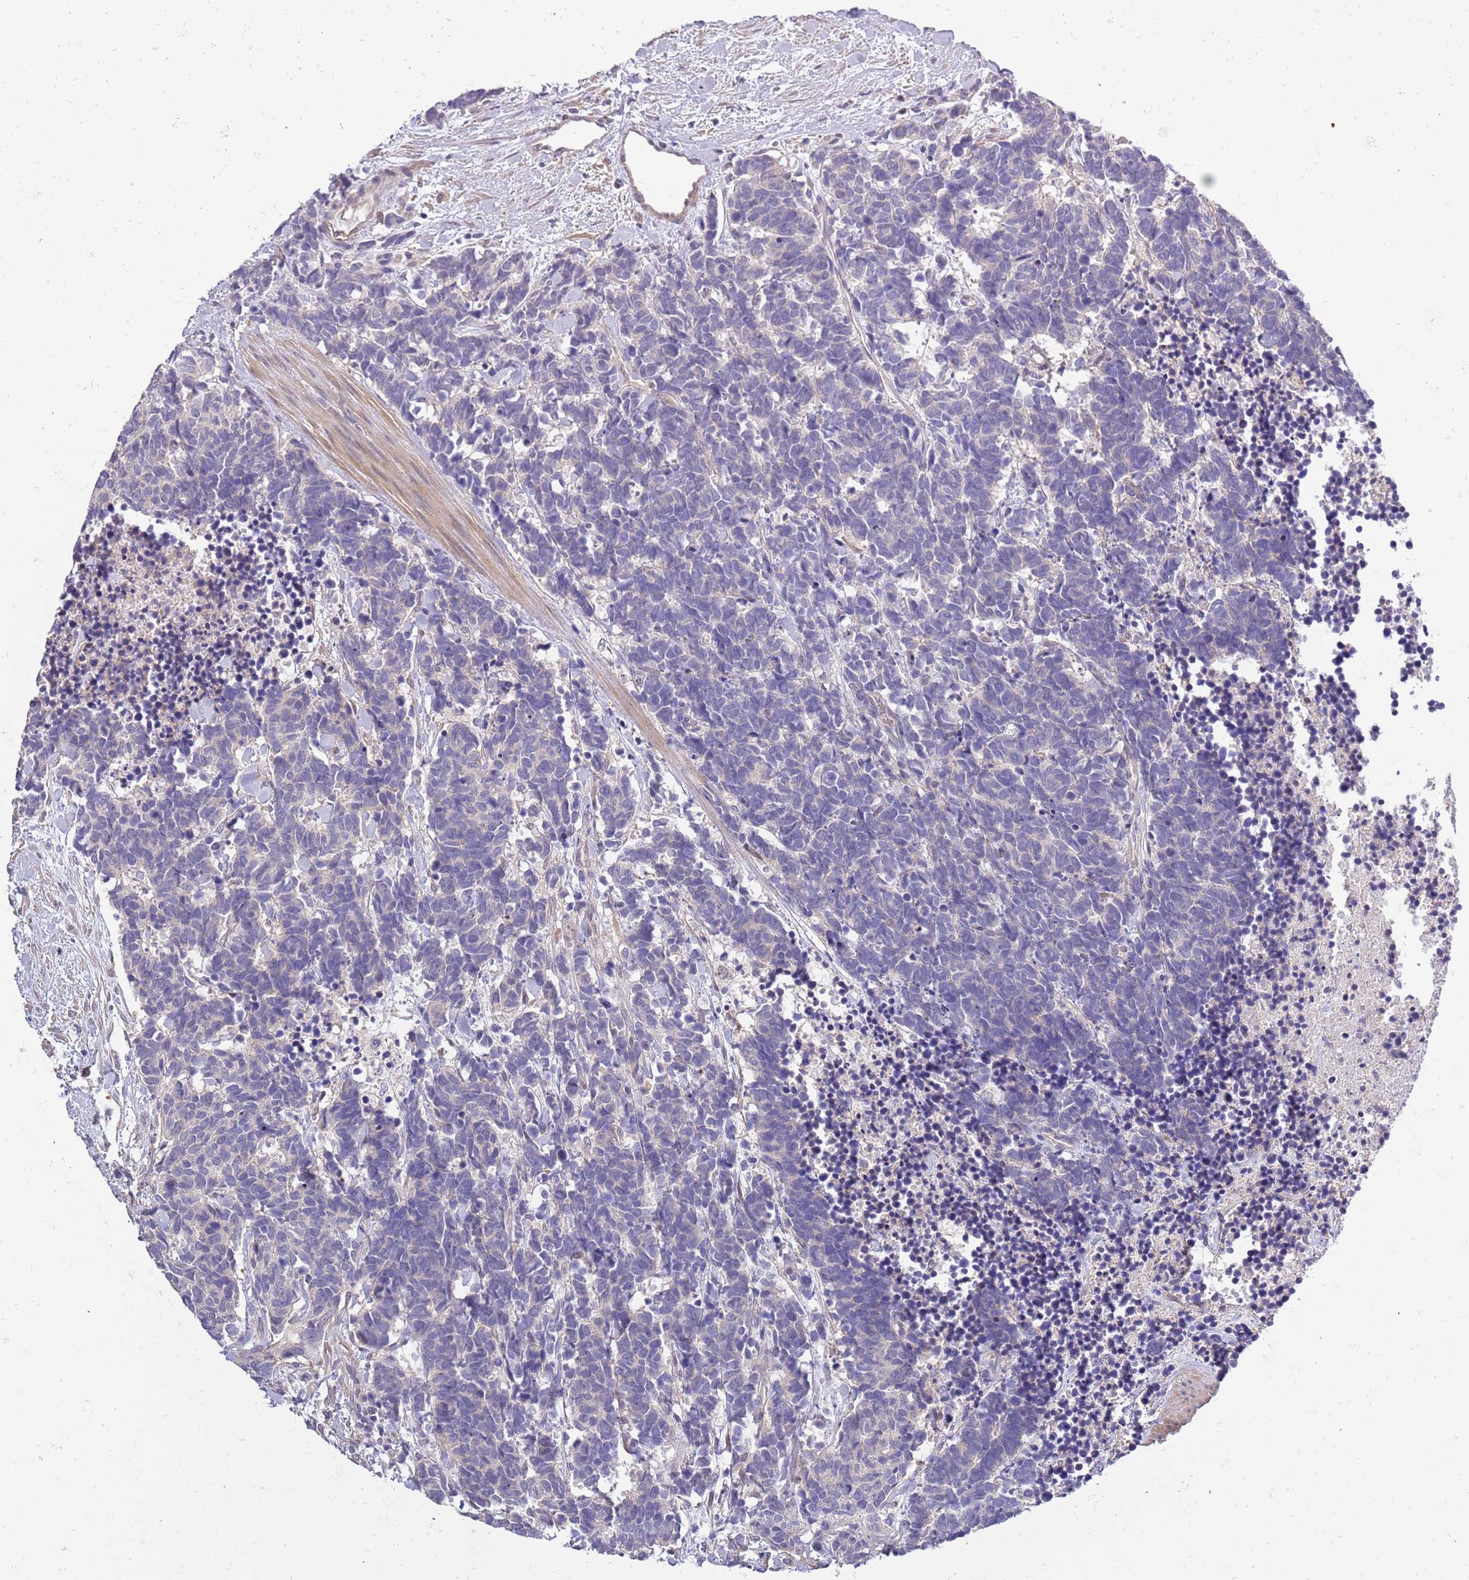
{"staining": {"intensity": "negative", "quantity": "none", "location": "none"}, "tissue": "carcinoid", "cell_type": "Tumor cells", "image_type": "cancer", "snomed": [{"axis": "morphology", "description": "Carcinoma, NOS"}, {"axis": "morphology", "description": "Carcinoid, malignant, NOS"}, {"axis": "topography", "description": "Prostate"}], "caption": "Immunohistochemistry image of neoplastic tissue: human malignant carcinoid stained with DAB (3,3'-diaminobenzidine) displays no significant protein expression in tumor cells.", "gene": "LIPJ", "patient": {"sex": "male", "age": 57}}